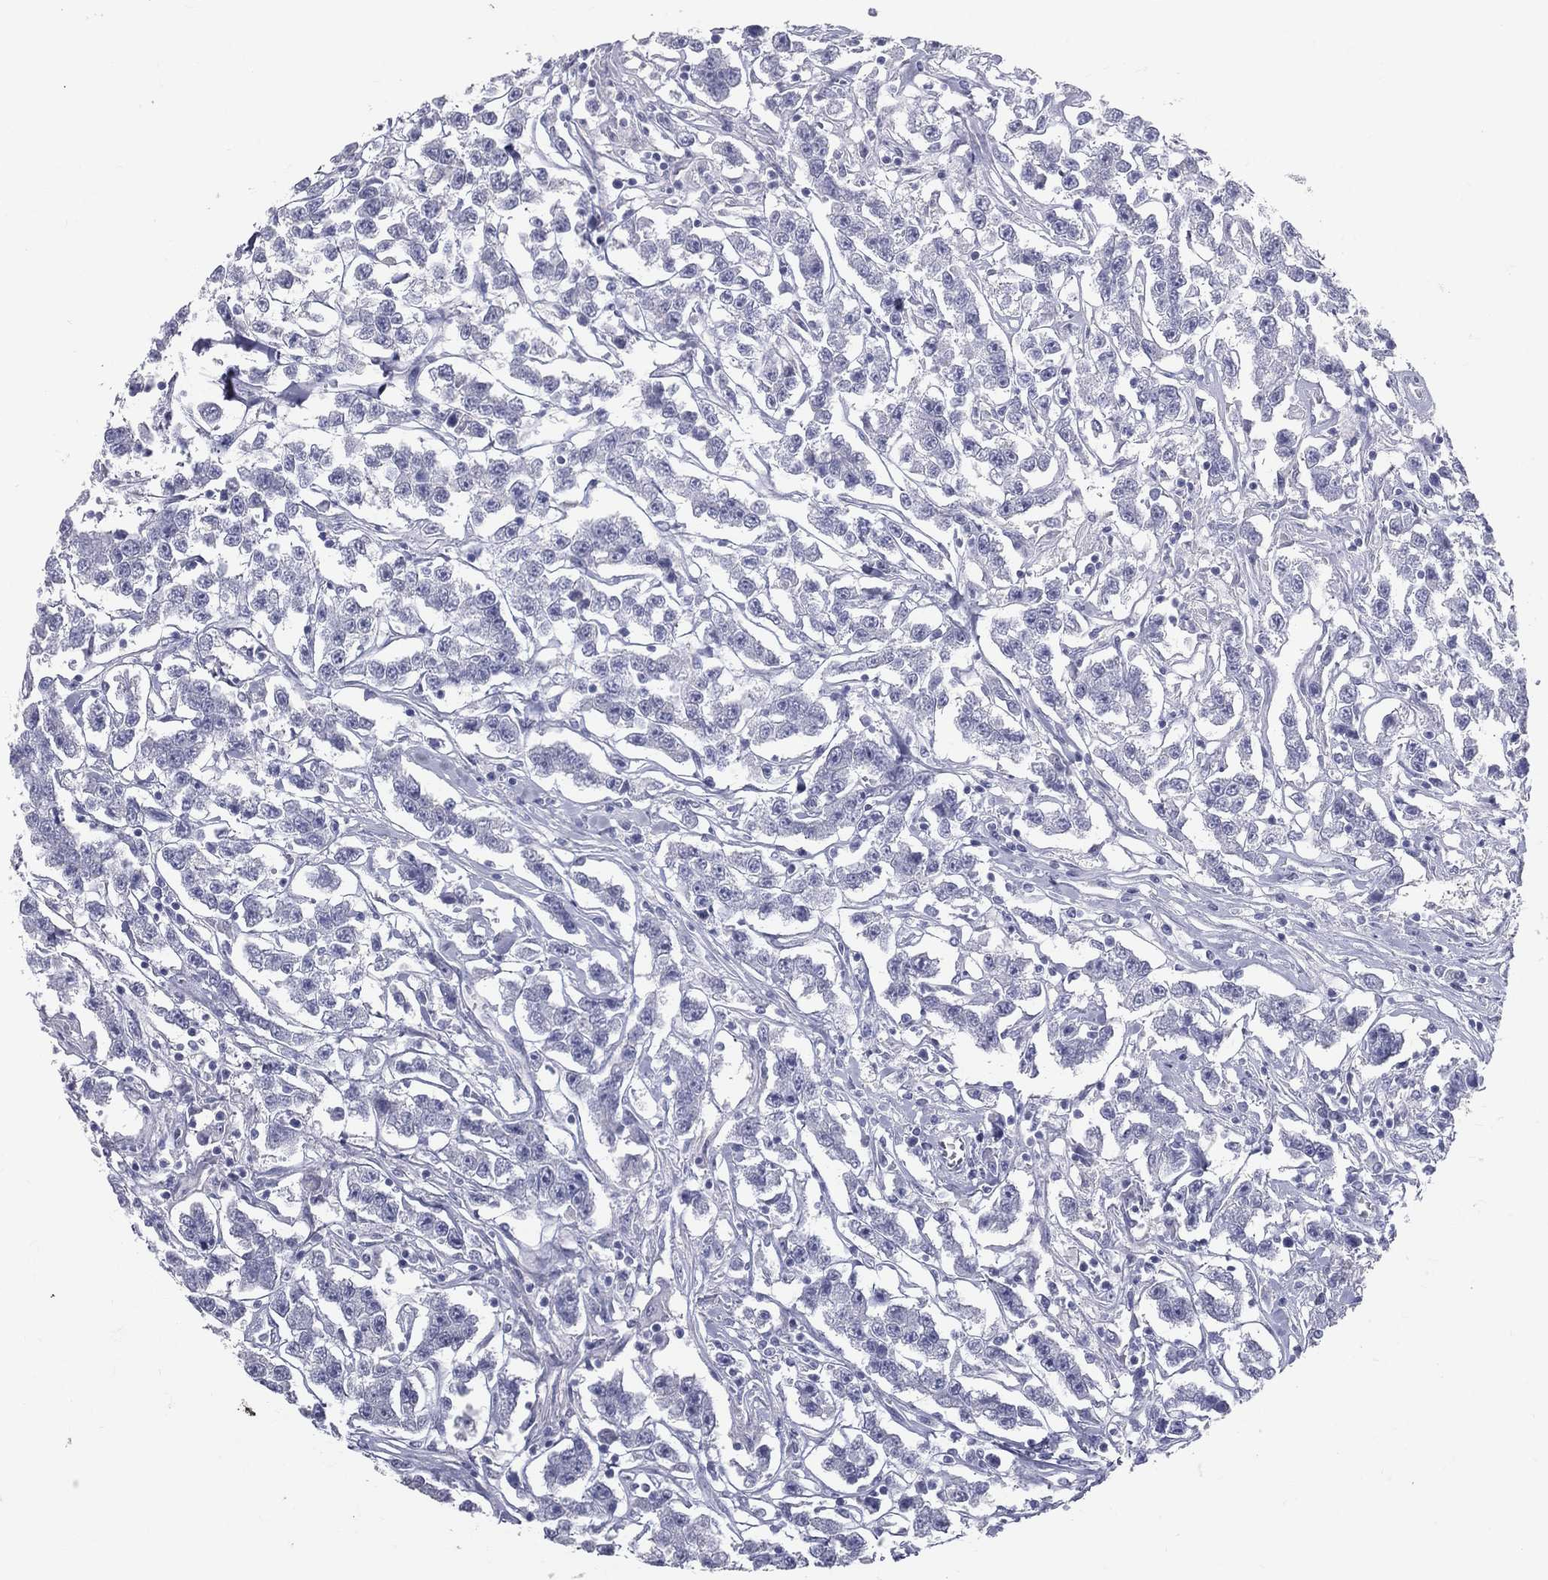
{"staining": {"intensity": "negative", "quantity": "none", "location": "none"}, "tissue": "testis cancer", "cell_type": "Tumor cells", "image_type": "cancer", "snomed": [{"axis": "morphology", "description": "Seminoma, NOS"}, {"axis": "topography", "description": "Testis"}], "caption": "An IHC photomicrograph of seminoma (testis) is shown. There is no staining in tumor cells of seminoma (testis). (DAB (3,3'-diaminobenzidine) immunohistochemistry with hematoxylin counter stain).", "gene": "TFPI2", "patient": {"sex": "male", "age": 59}}